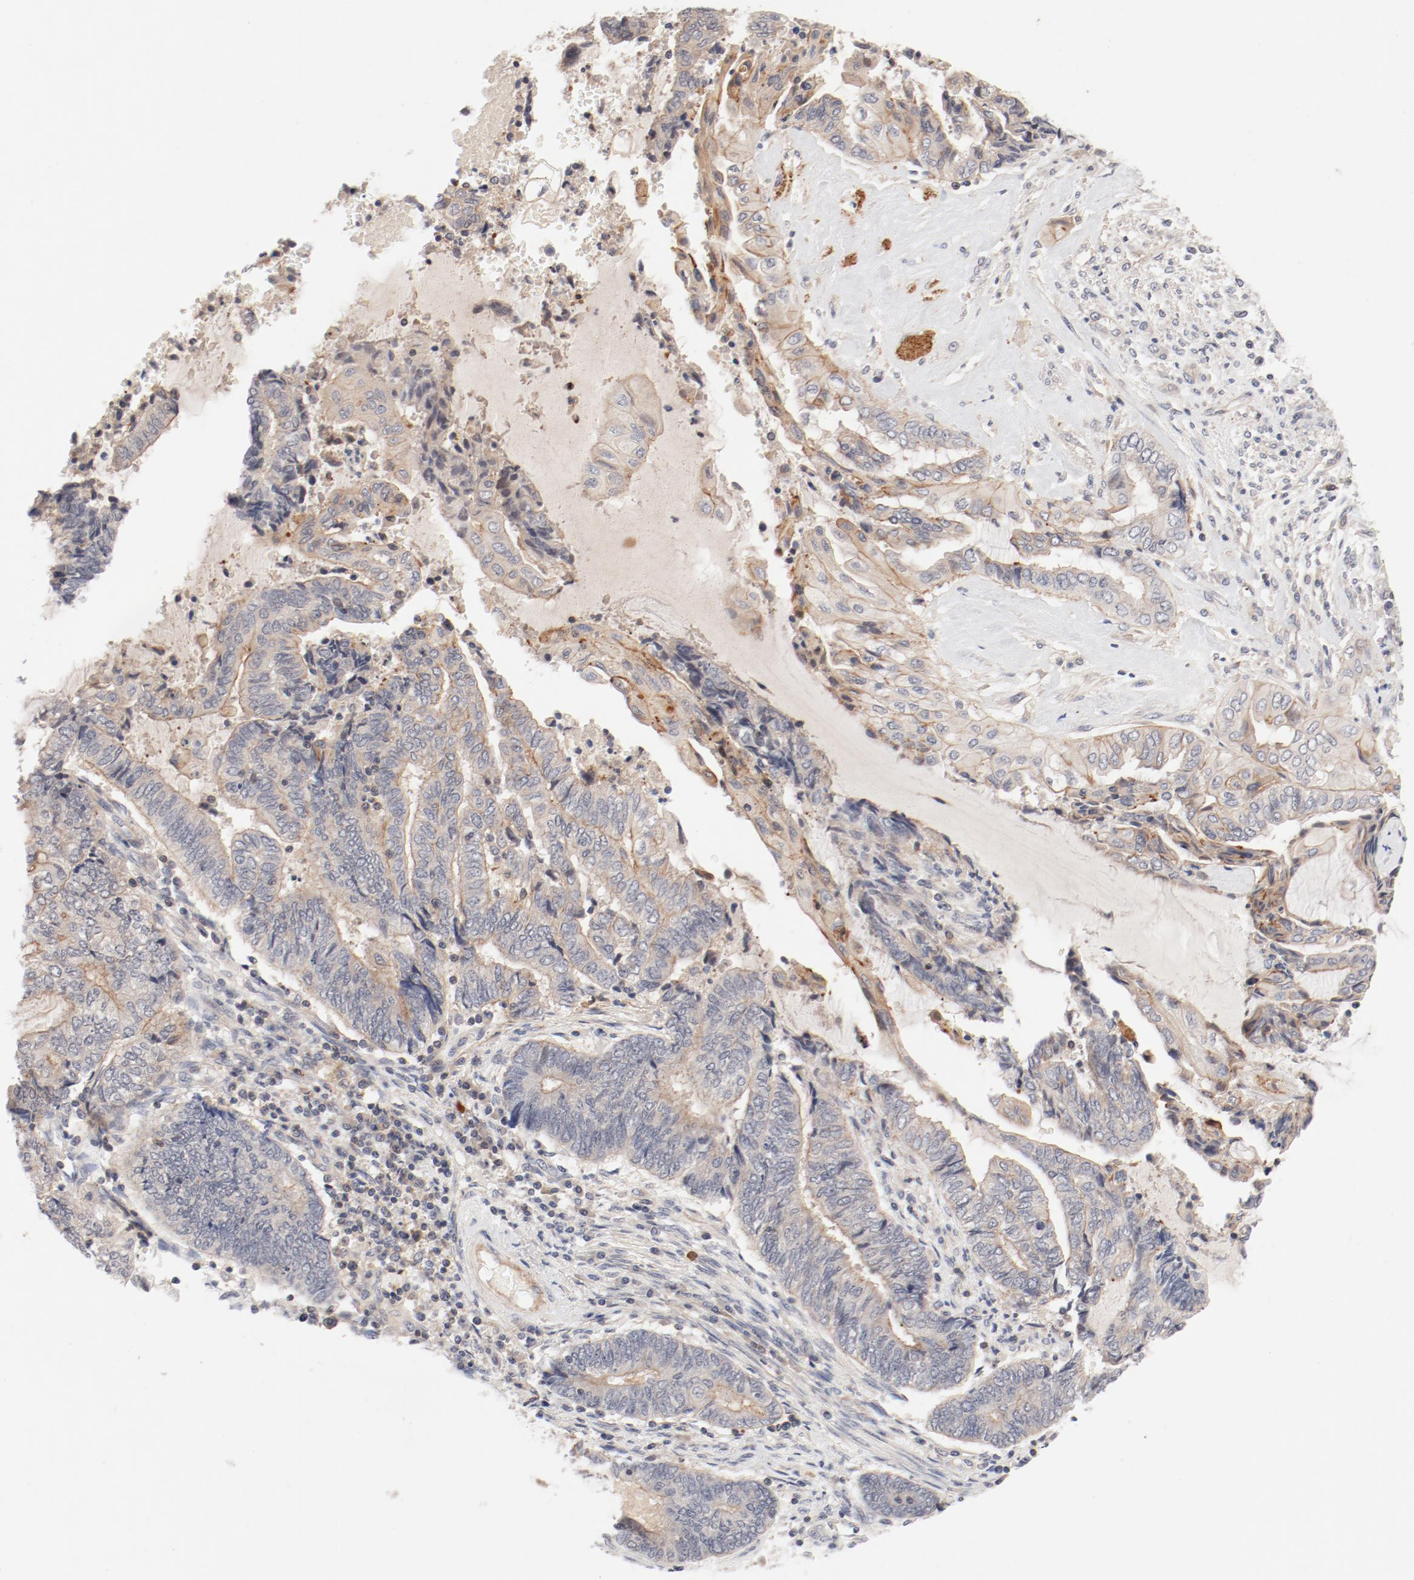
{"staining": {"intensity": "weak", "quantity": "<25%", "location": "cytoplasmic/membranous"}, "tissue": "endometrial cancer", "cell_type": "Tumor cells", "image_type": "cancer", "snomed": [{"axis": "morphology", "description": "Adenocarcinoma, NOS"}, {"axis": "topography", "description": "Uterus"}, {"axis": "topography", "description": "Endometrium"}], "caption": "This is an IHC image of adenocarcinoma (endometrial). There is no staining in tumor cells.", "gene": "ZNF267", "patient": {"sex": "female", "age": 70}}